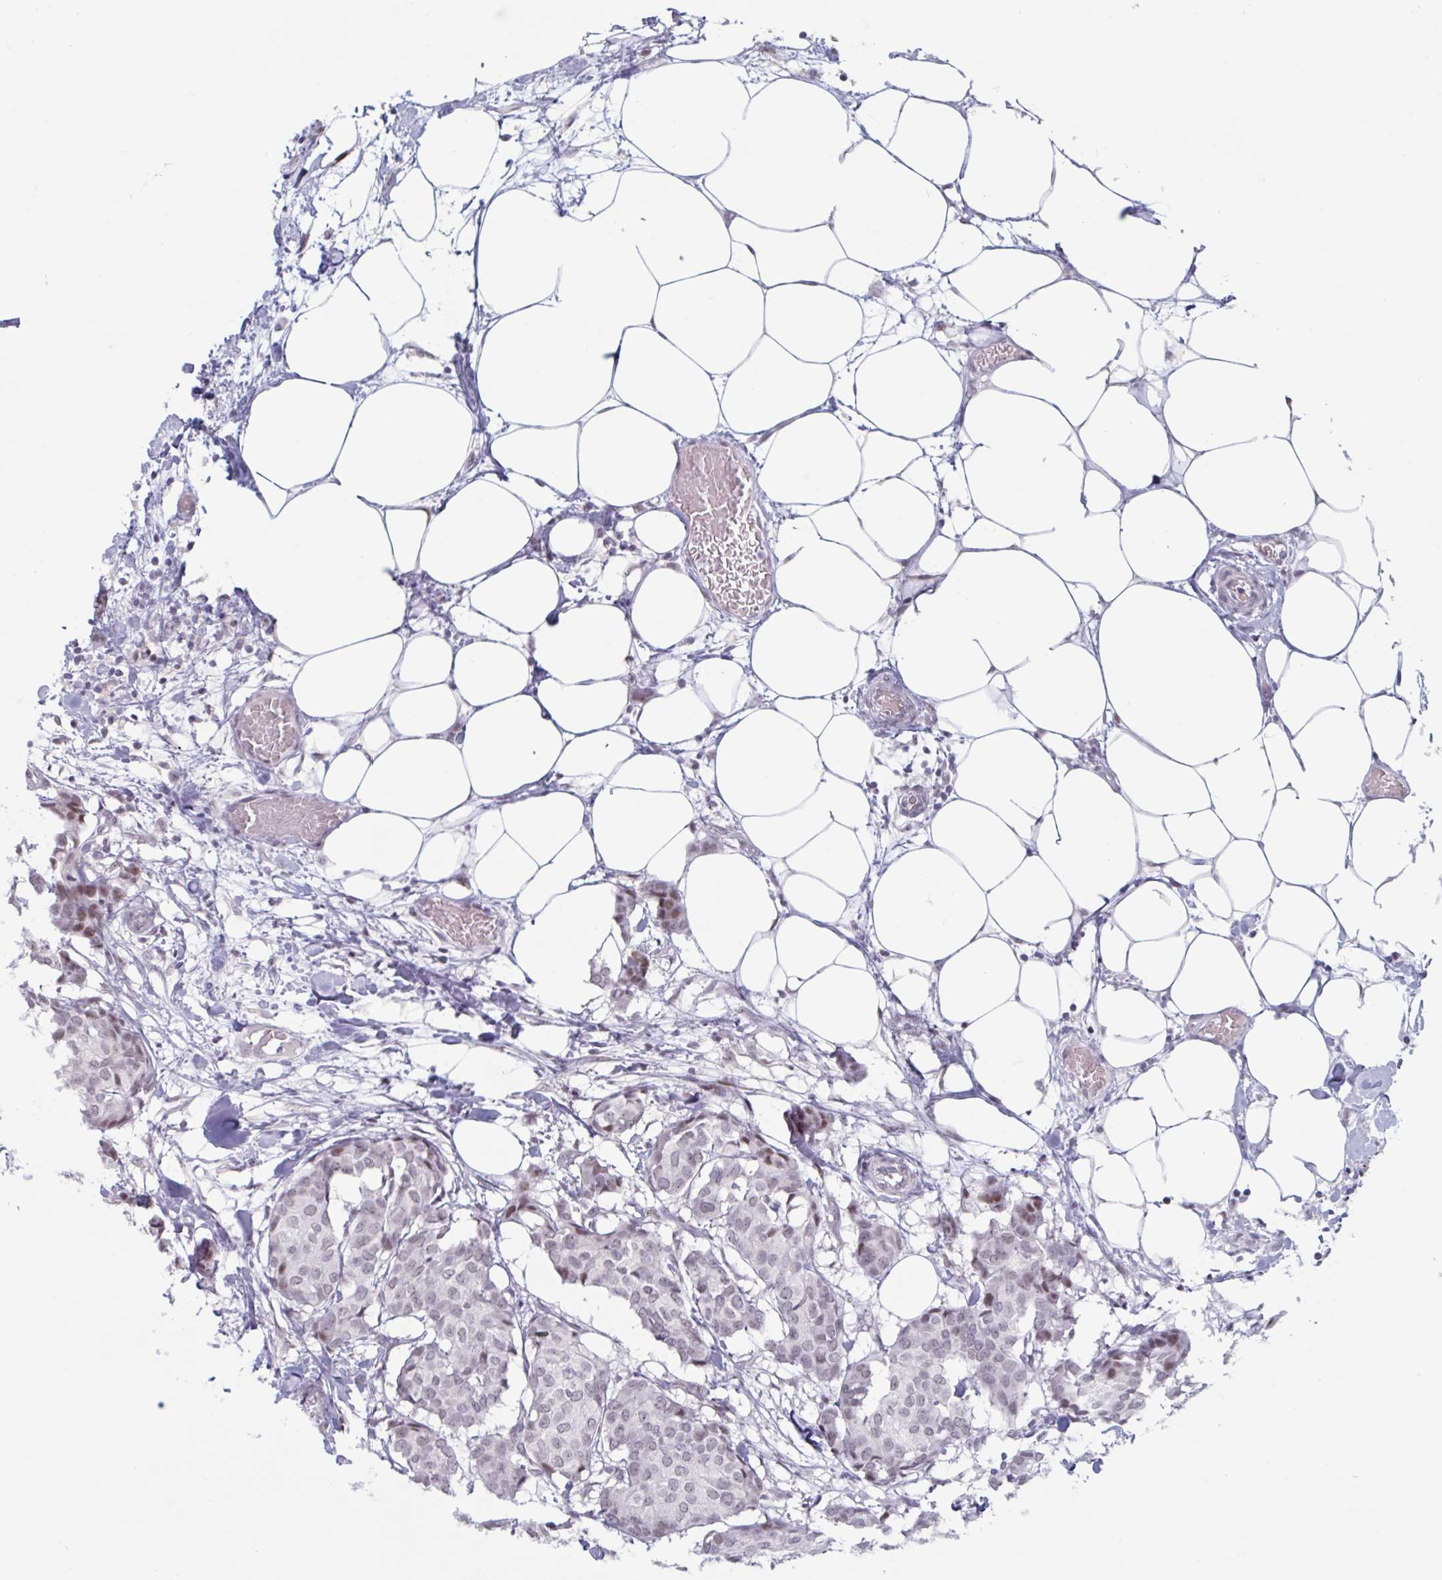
{"staining": {"intensity": "weak", "quantity": "<25%", "location": "nuclear"}, "tissue": "breast cancer", "cell_type": "Tumor cells", "image_type": "cancer", "snomed": [{"axis": "morphology", "description": "Duct carcinoma"}, {"axis": "topography", "description": "Breast"}], "caption": "An immunohistochemistry (IHC) micrograph of breast cancer is shown. There is no staining in tumor cells of breast cancer.", "gene": "HSD17B6", "patient": {"sex": "female", "age": 75}}